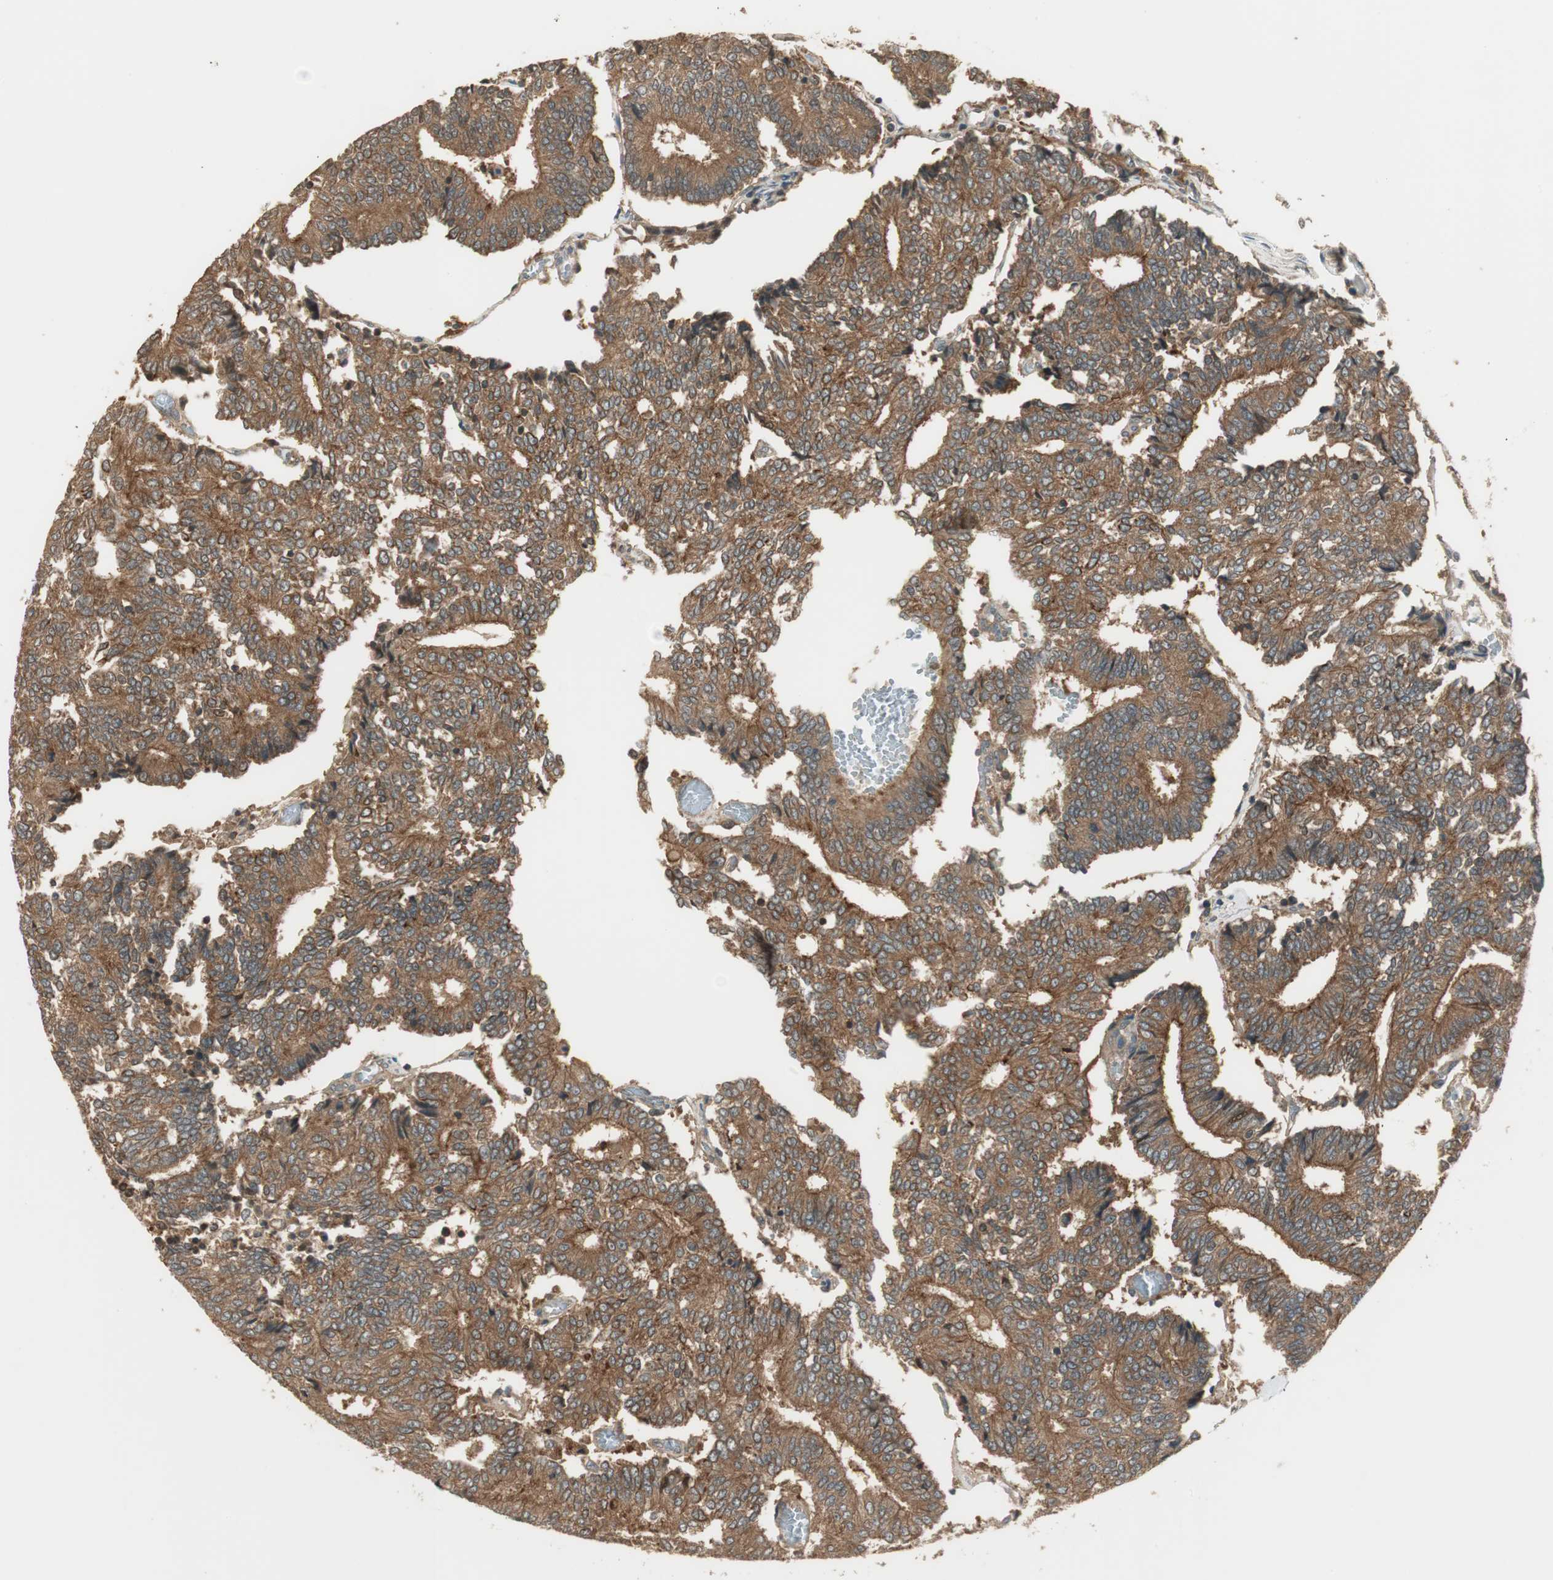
{"staining": {"intensity": "moderate", "quantity": ">75%", "location": "cytoplasmic/membranous"}, "tissue": "prostate cancer", "cell_type": "Tumor cells", "image_type": "cancer", "snomed": [{"axis": "morphology", "description": "Adenocarcinoma, High grade"}, {"axis": "topography", "description": "Prostate"}], "caption": "Immunohistochemistry staining of prostate high-grade adenocarcinoma, which demonstrates medium levels of moderate cytoplasmic/membranous staining in about >75% of tumor cells indicating moderate cytoplasmic/membranous protein positivity. The staining was performed using DAB (3,3'-diaminobenzidine) (brown) for protein detection and nuclei were counterstained in hematoxylin (blue).", "gene": "PFDN5", "patient": {"sex": "male", "age": 55}}